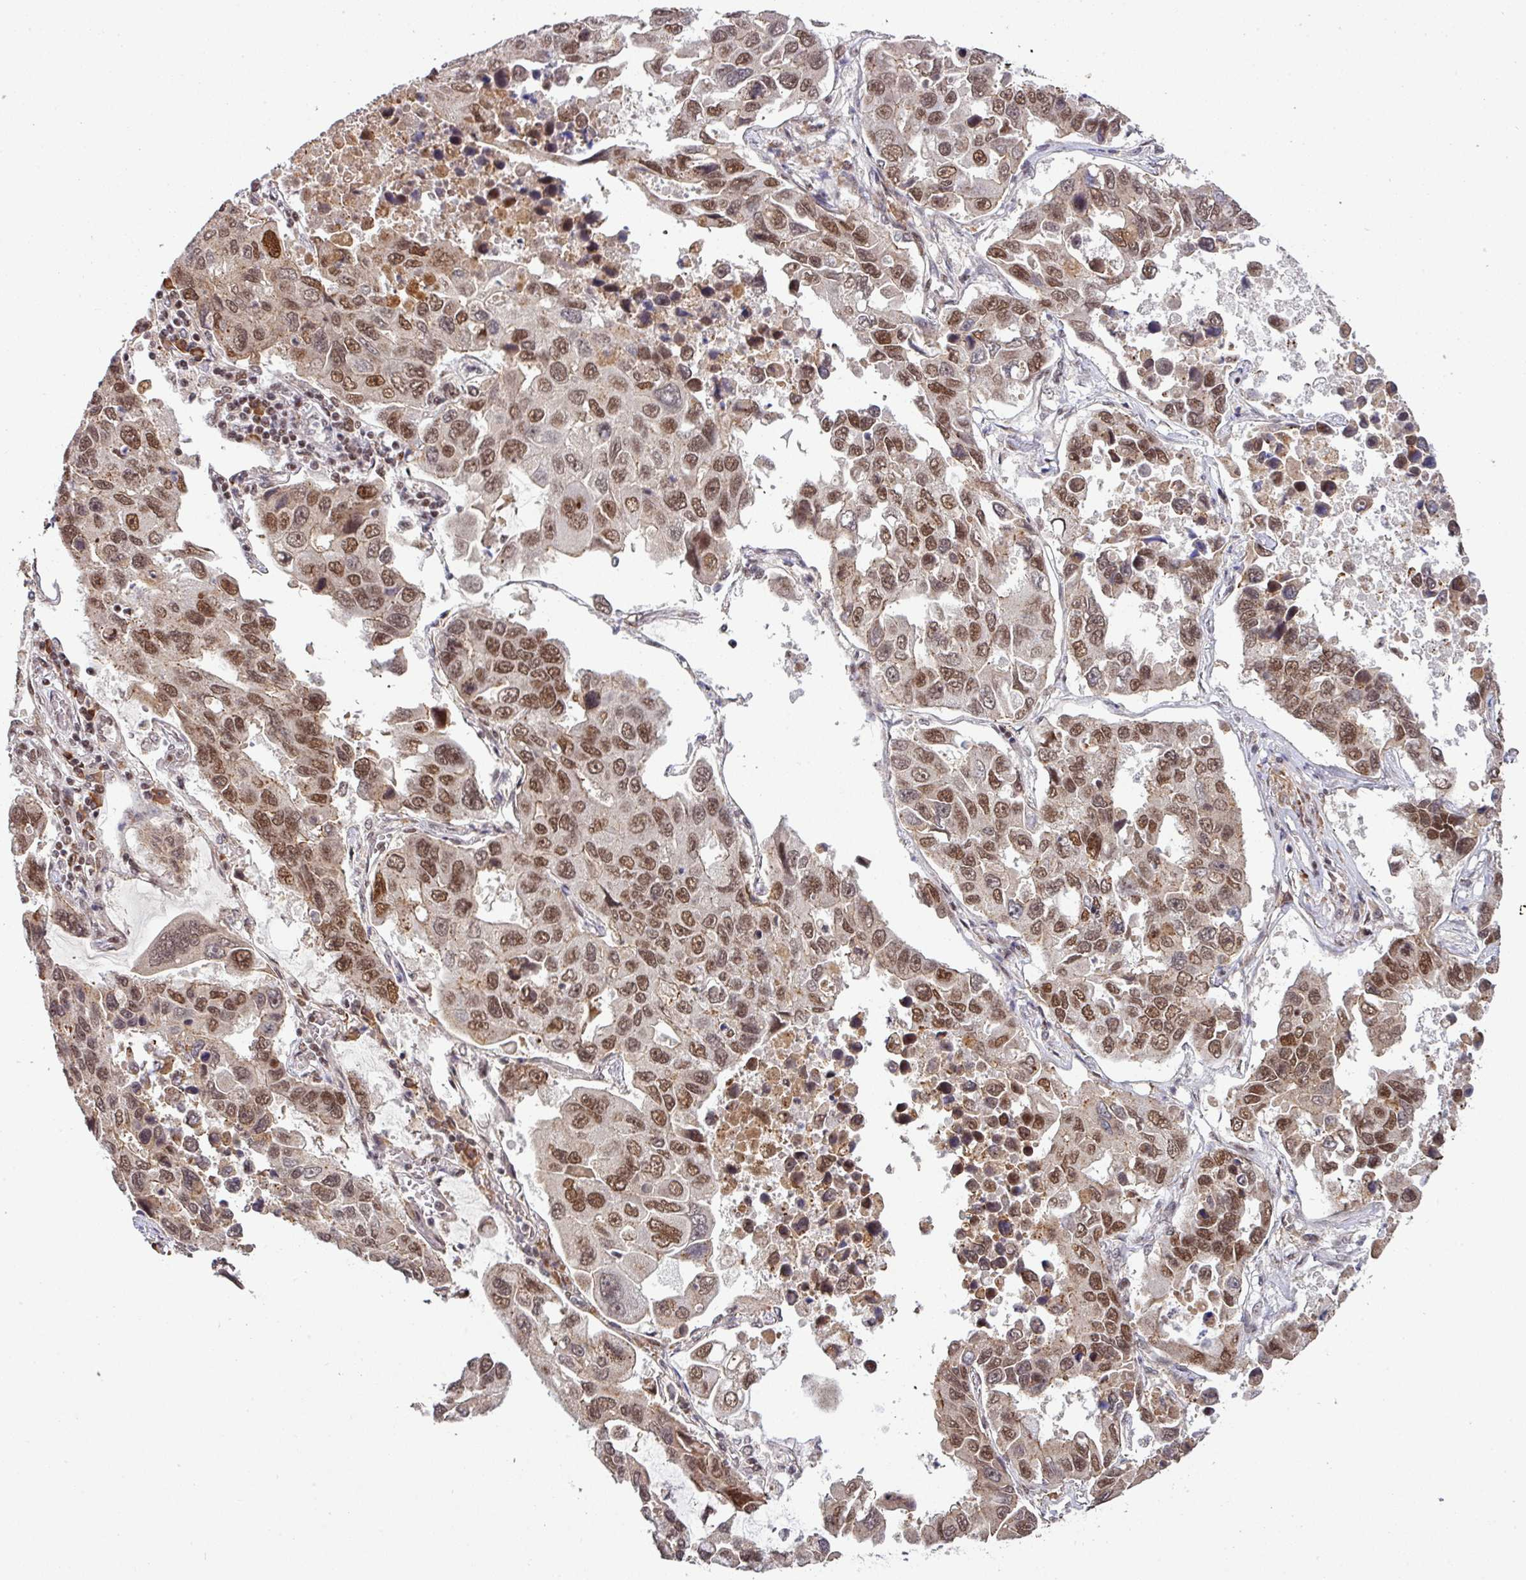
{"staining": {"intensity": "moderate", "quantity": ">75%", "location": "nuclear"}, "tissue": "lung cancer", "cell_type": "Tumor cells", "image_type": "cancer", "snomed": [{"axis": "morphology", "description": "Adenocarcinoma, NOS"}, {"axis": "topography", "description": "Lung"}], "caption": "Immunohistochemistry (IHC) micrograph of human lung cancer (adenocarcinoma) stained for a protein (brown), which displays medium levels of moderate nuclear staining in approximately >75% of tumor cells.", "gene": "PHF23", "patient": {"sex": "male", "age": 64}}